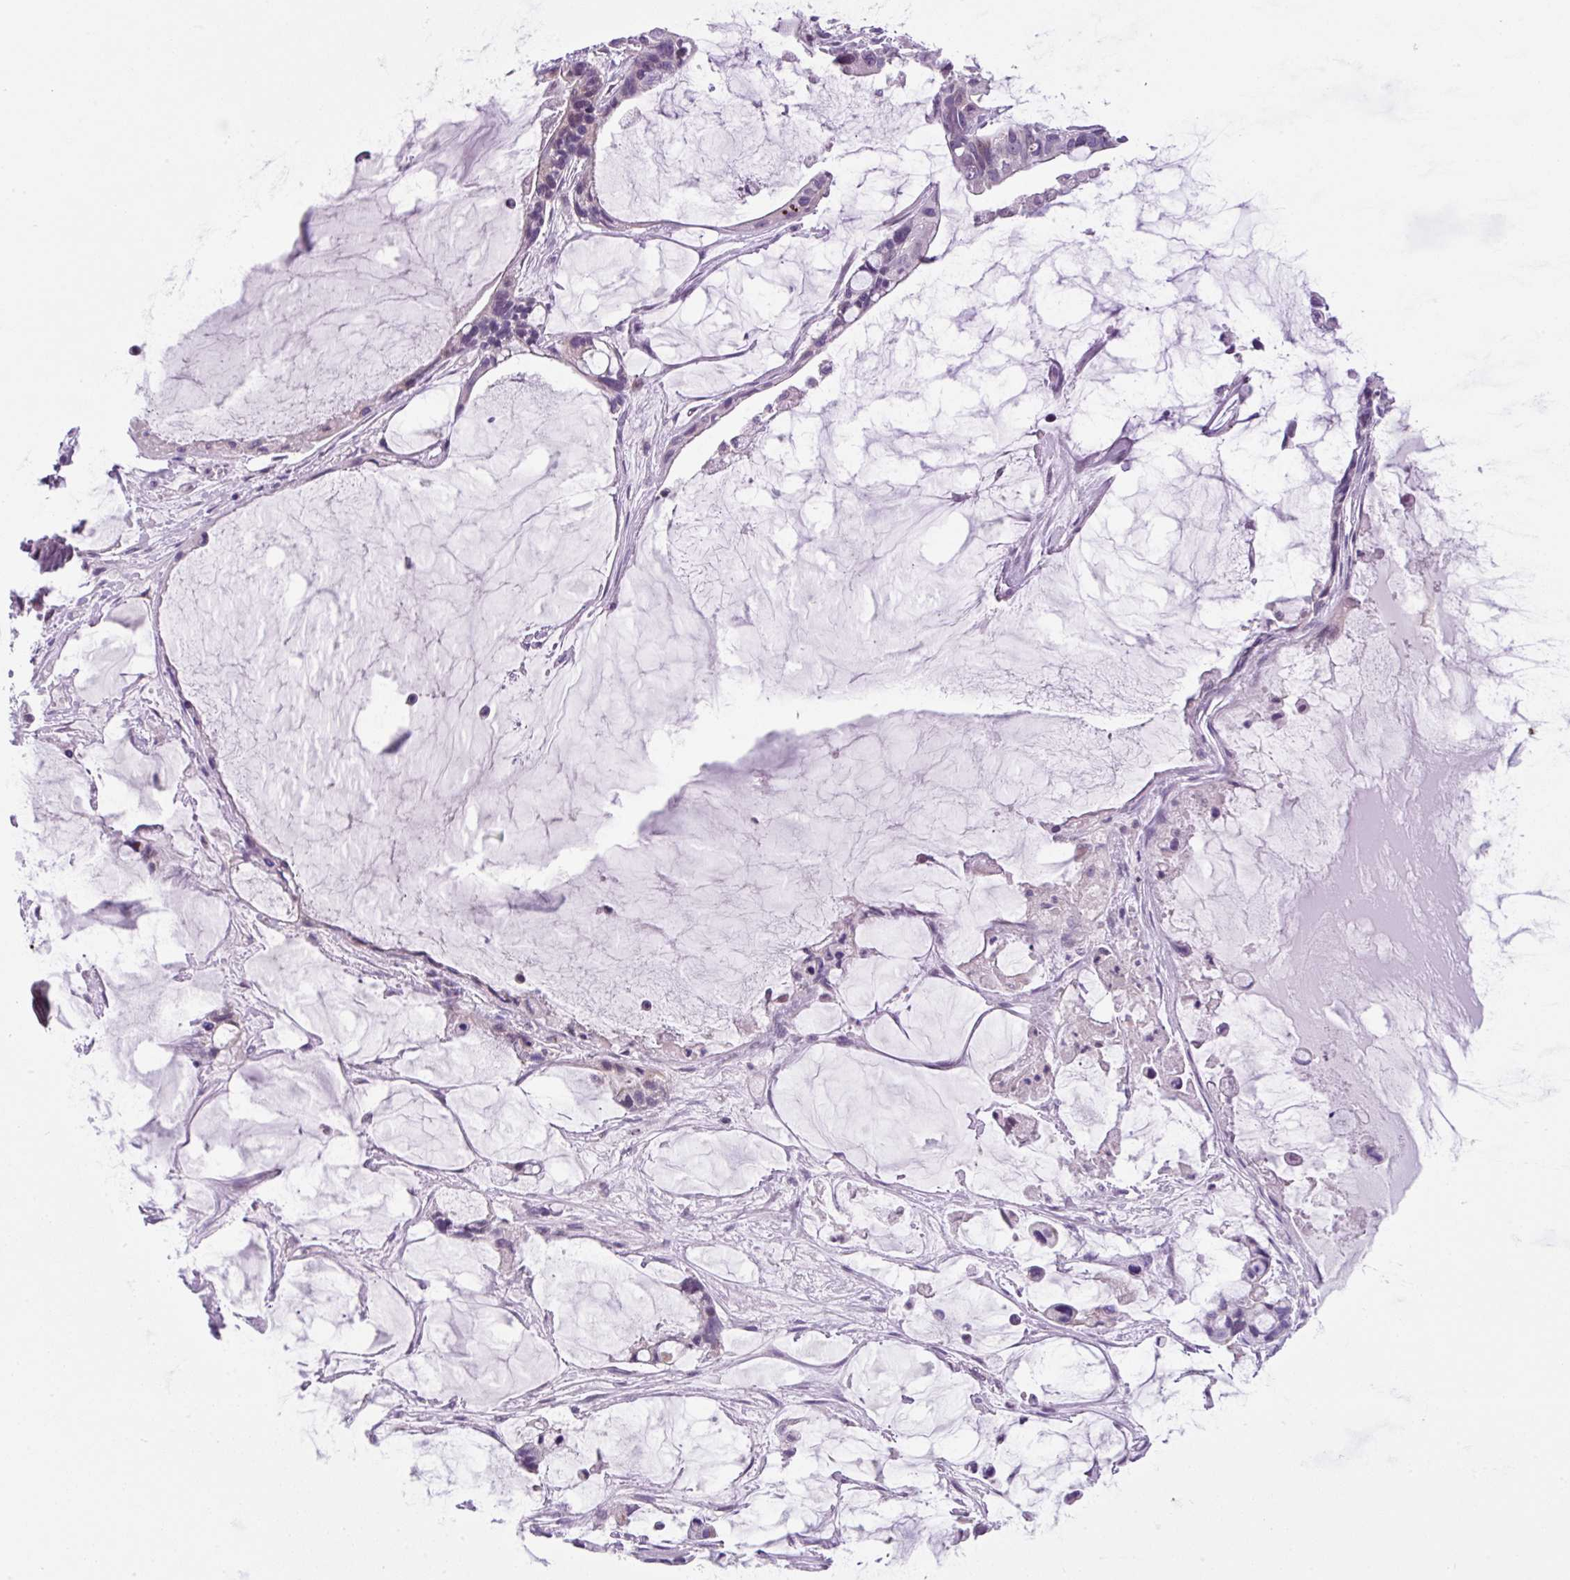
{"staining": {"intensity": "negative", "quantity": "none", "location": "none"}, "tissue": "ovarian cancer", "cell_type": "Tumor cells", "image_type": "cancer", "snomed": [{"axis": "morphology", "description": "Cystadenocarcinoma, mucinous, NOS"}, {"axis": "topography", "description": "Ovary"}], "caption": "Human ovarian mucinous cystadenocarcinoma stained for a protein using immunohistochemistry (IHC) demonstrates no expression in tumor cells.", "gene": "OGDHL", "patient": {"sex": "female", "age": 63}}